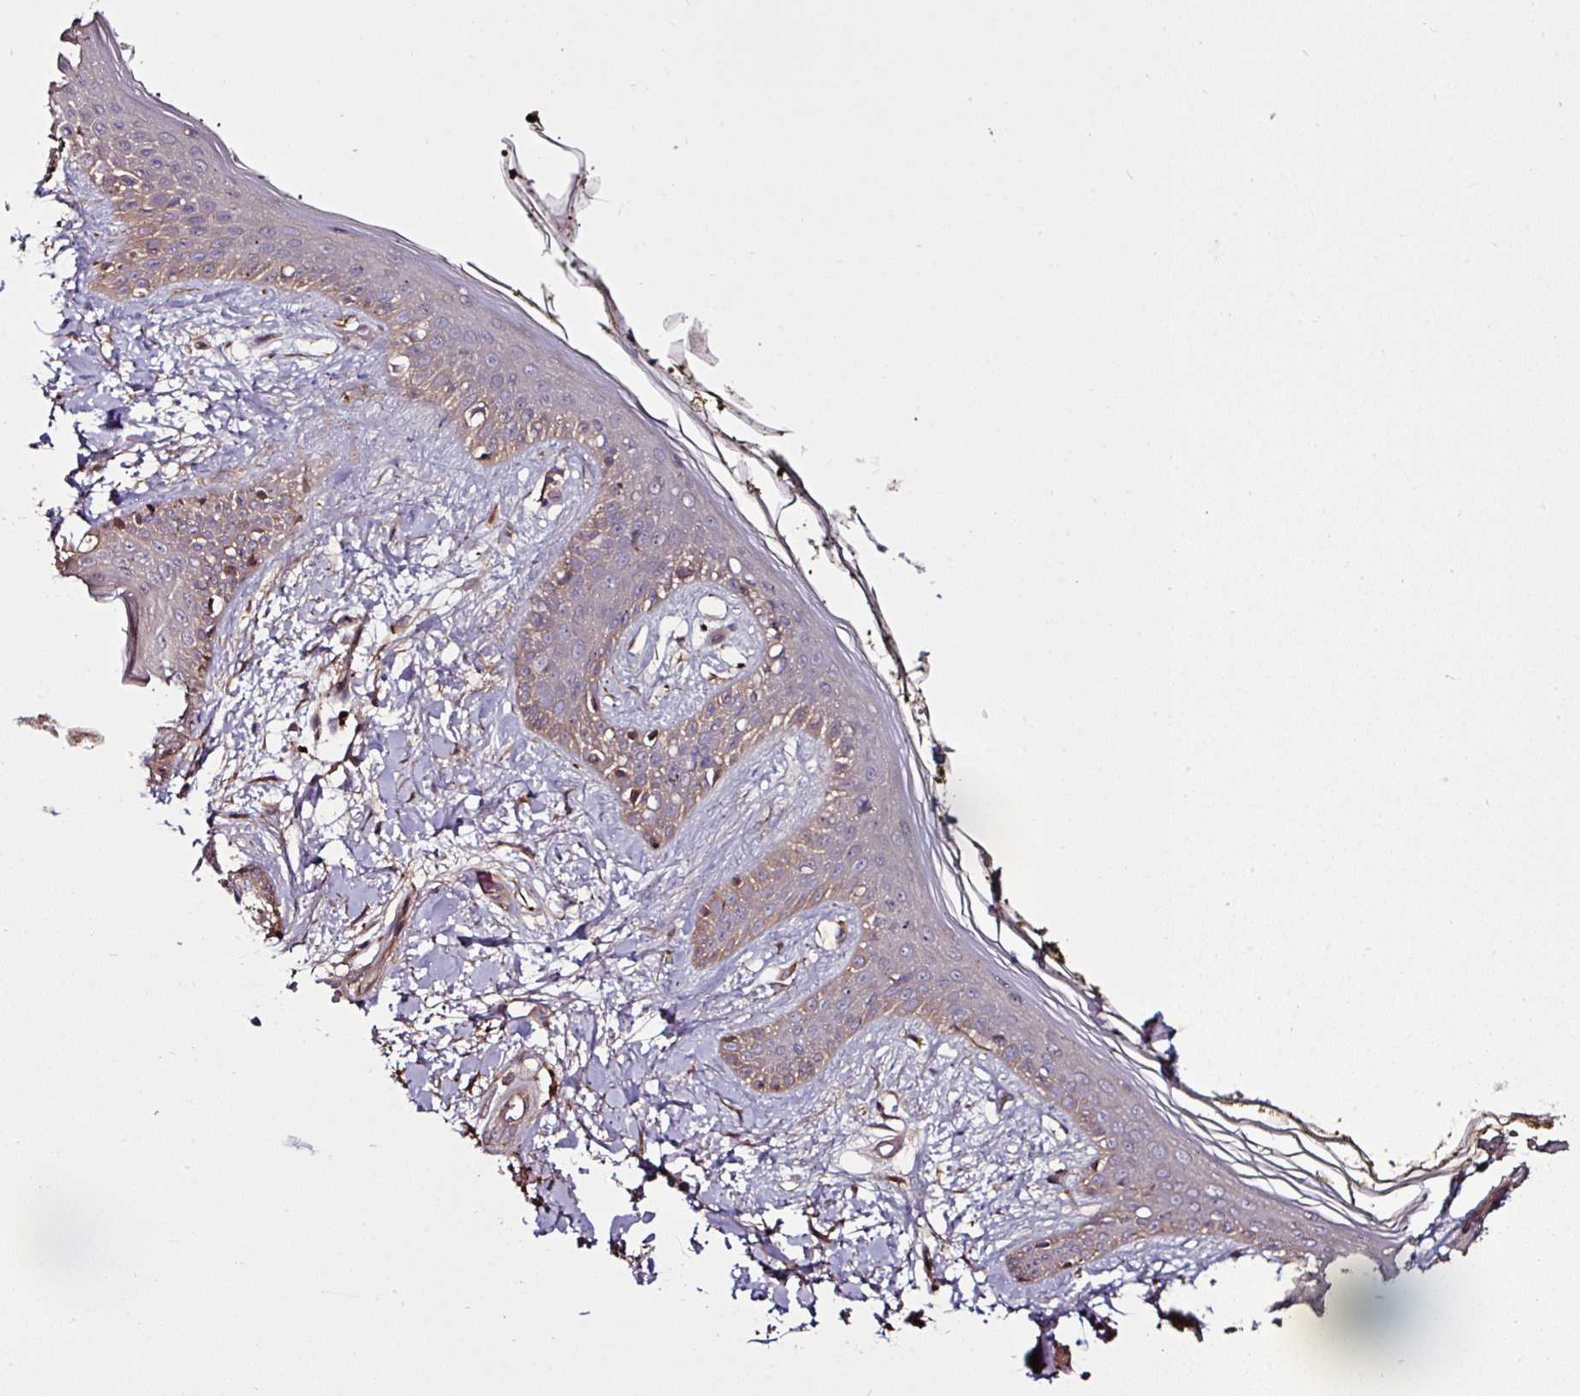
{"staining": {"intensity": "strong", "quantity": ">75%", "location": "cytoplasmic/membranous"}, "tissue": "skin", "cell_type": "Fibroblasts", "image_type": "normal", "snomed": [{"axis": "morphology", "description": "Normal tissue, NOS"}, {"axis": "topography", "description": "Skin"}], "caption": "Skin stained with immunohistochemistry shows strong cytoplasmic/membranous positivity in approximately >75% of fibroblasts. (Brightfield microscopy of DAB IHC at high magnification).", "gene": "GNPDA1", "patient": {"sex": "female", "age": 34}}